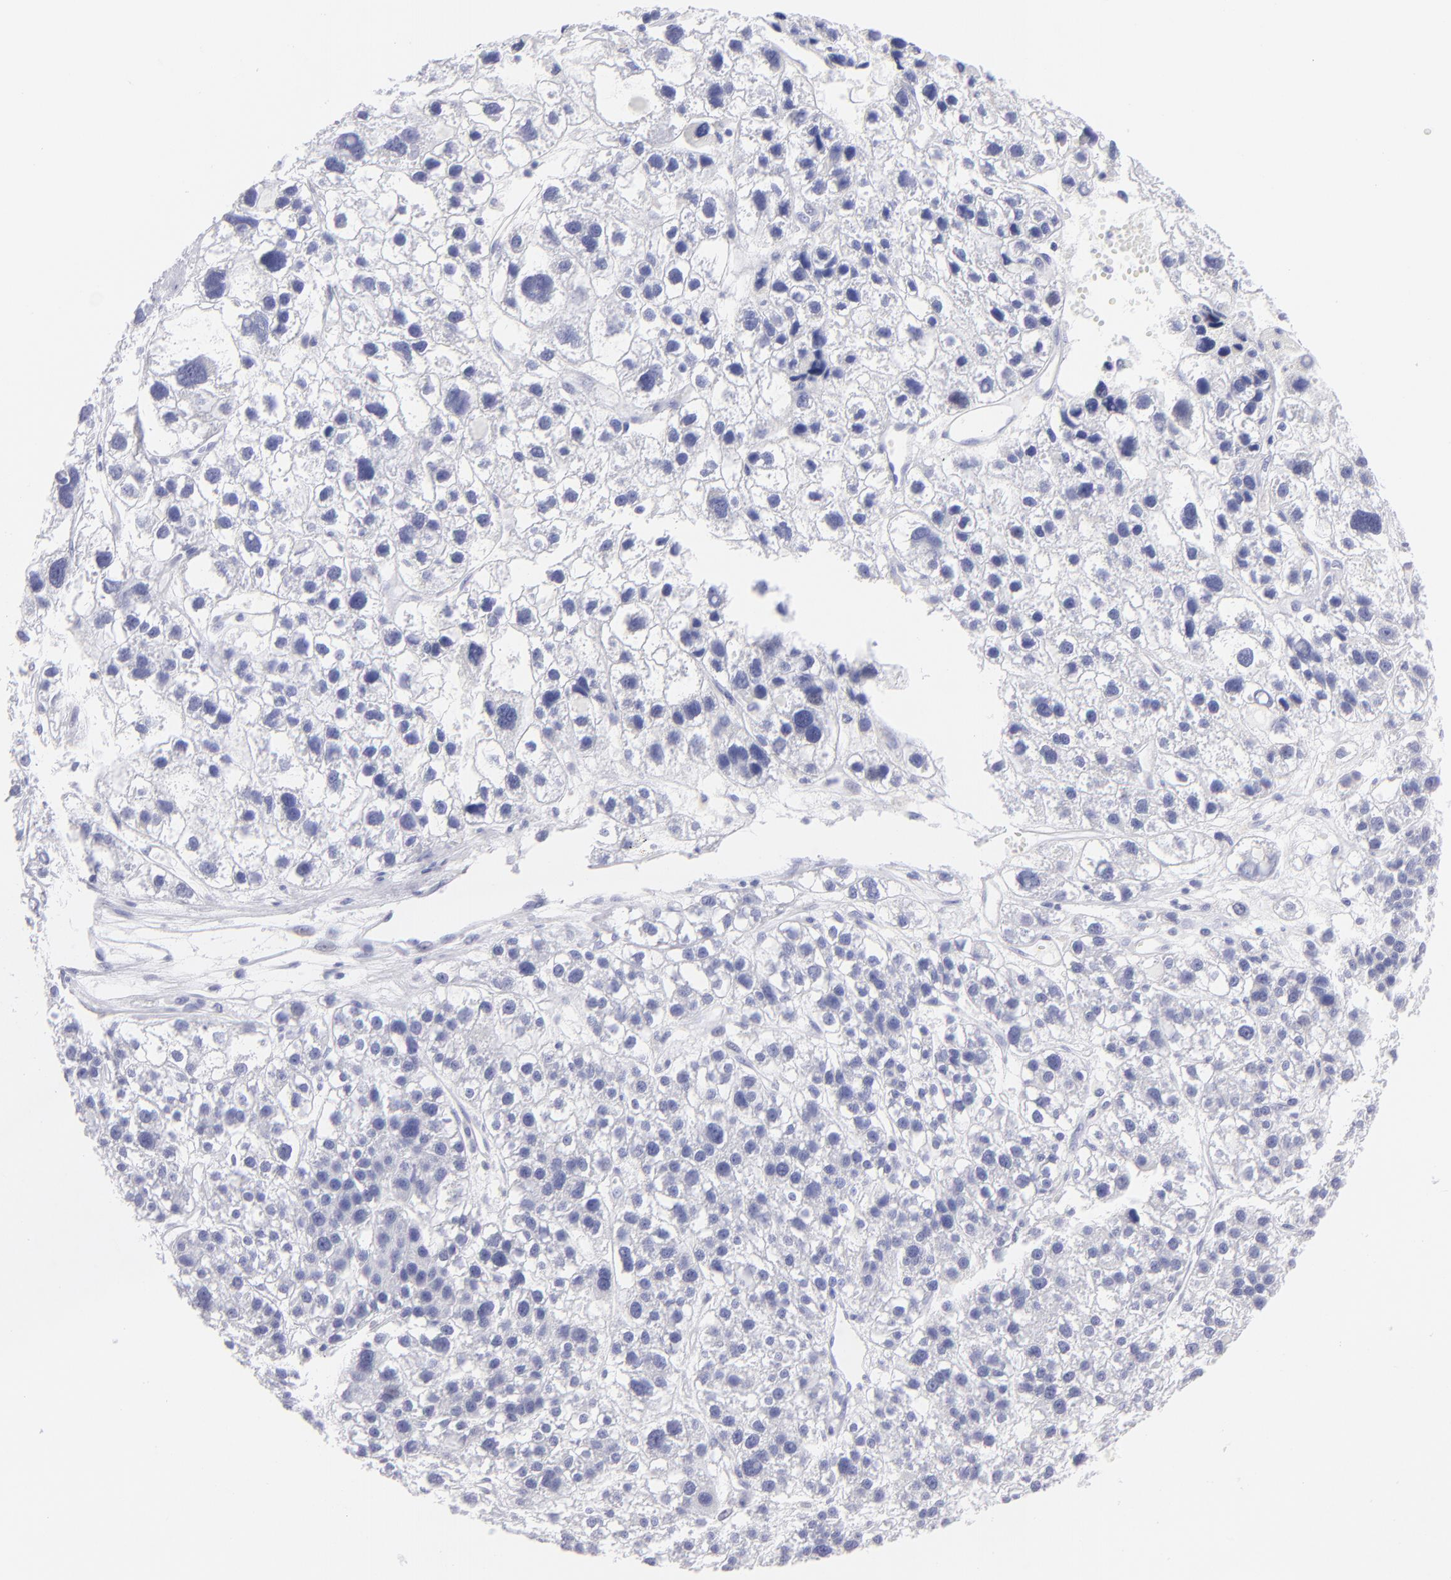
{"staining": {"intensity": "negative", "quantity": "none", "location": "none"}, "tissue": "liver cancer", "cell_type": "Tumor cells", "image_type": "cancer", "snomed": [{"axis": "morphology", "description": "Carcinoma, Hepatocellular, NOS"}, {"axis": "topography", "description": "Liver"}], "caption": "Photomicrograph shows no protein positivity in tumor cells of liver hepatocellular carcinoma tissue.", "gene": "SLC1A2", "patient": {"sex": "female", "age": 85}}